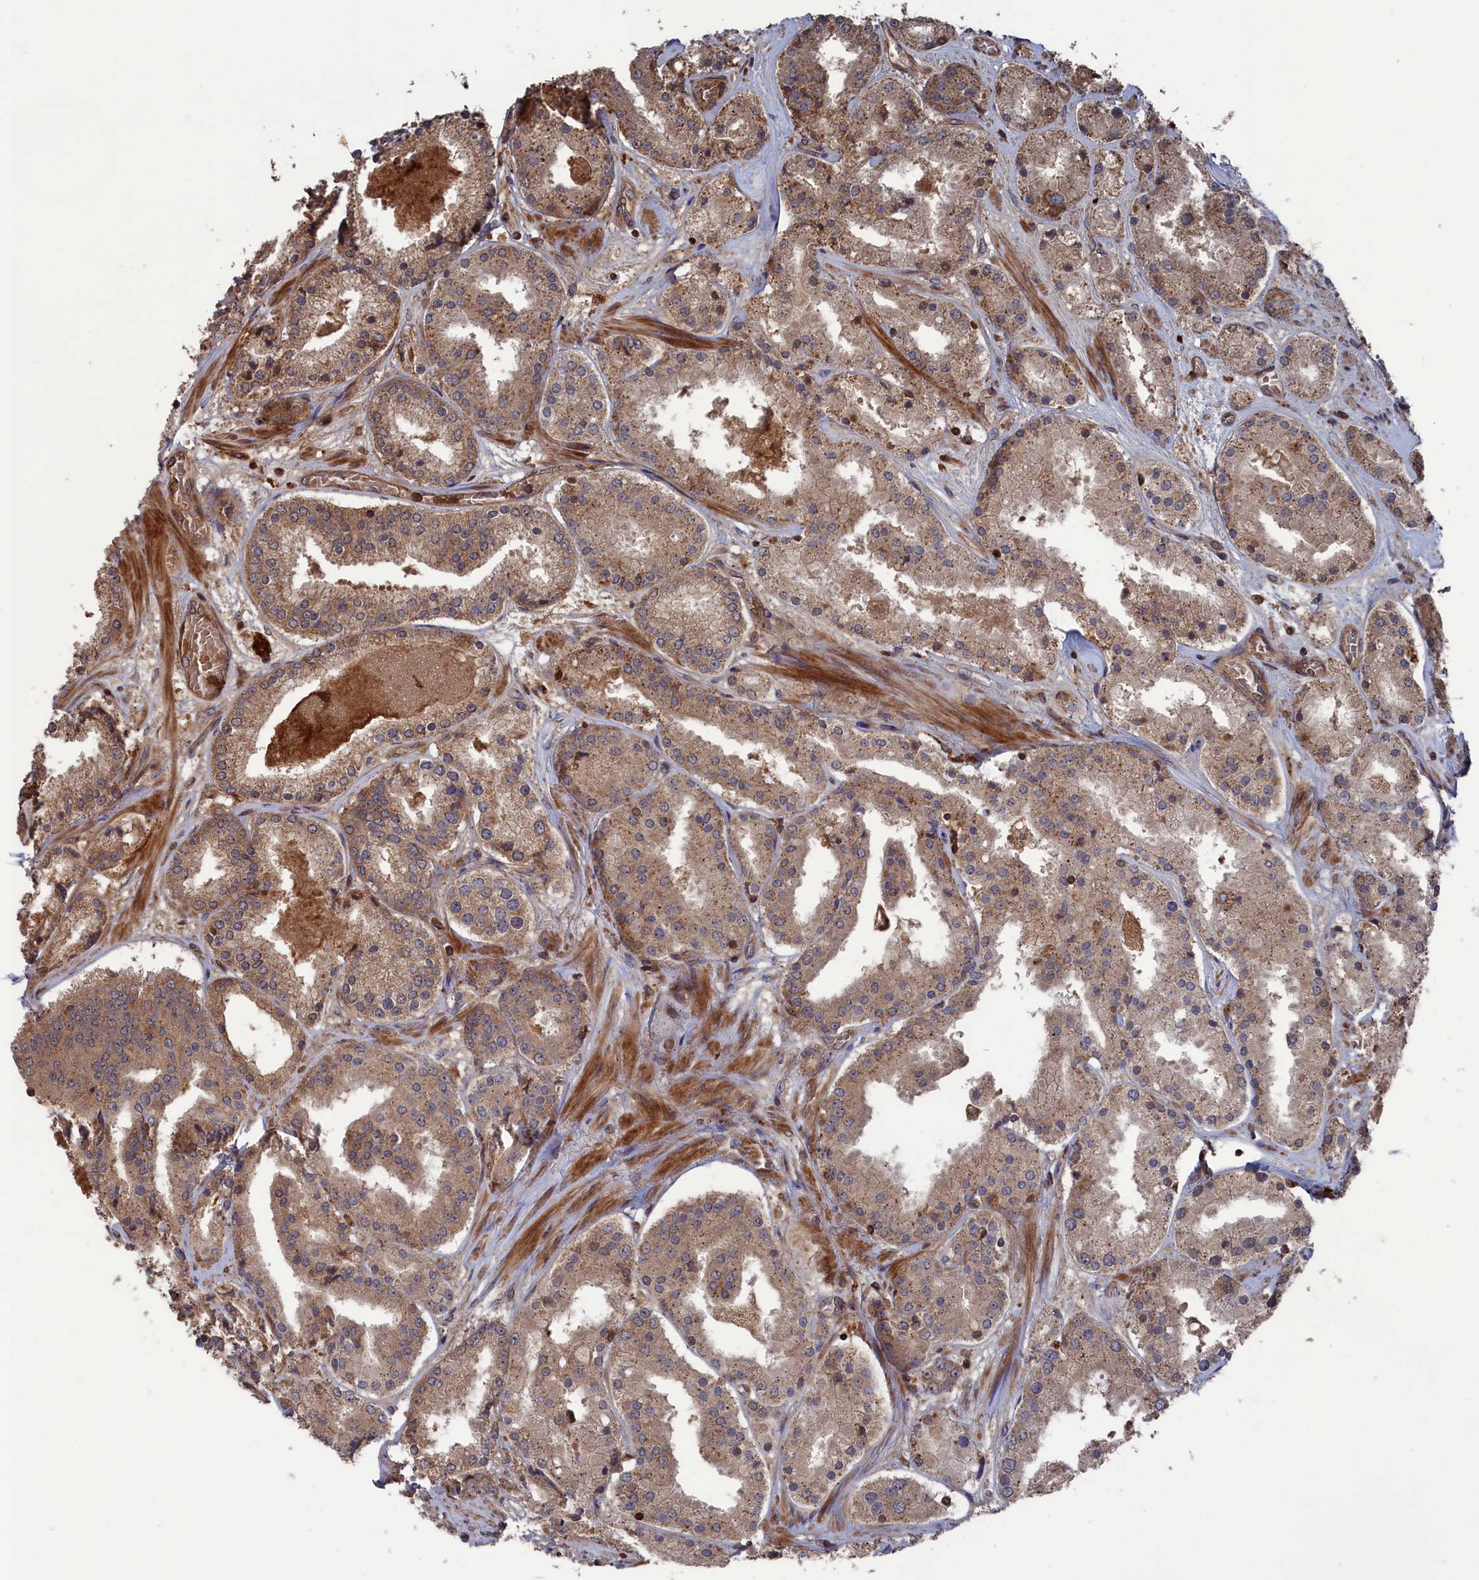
{"staining": {"intensity": "moderate", "quantity": ">75%", "location": "cytoplasmic/membranous"}, "tissue": "prostate cancer", "cell_type": "Tumor cells", "image_type": "cancer", "snomed": [{"axis": "morphology", "description": "Adenocarcinoma, High grade"}, {"axis": "topography", "description": "Prostate"}], "caption": "A photomicrograph of human prostate adenocarcinoma (high-grade) stained for a protein demonstrates moderate cytoplasmic/membranous brown staining in tumor cells.", "gene": "PLA2G15", "patient": {"sex": "male", "age": 63}}